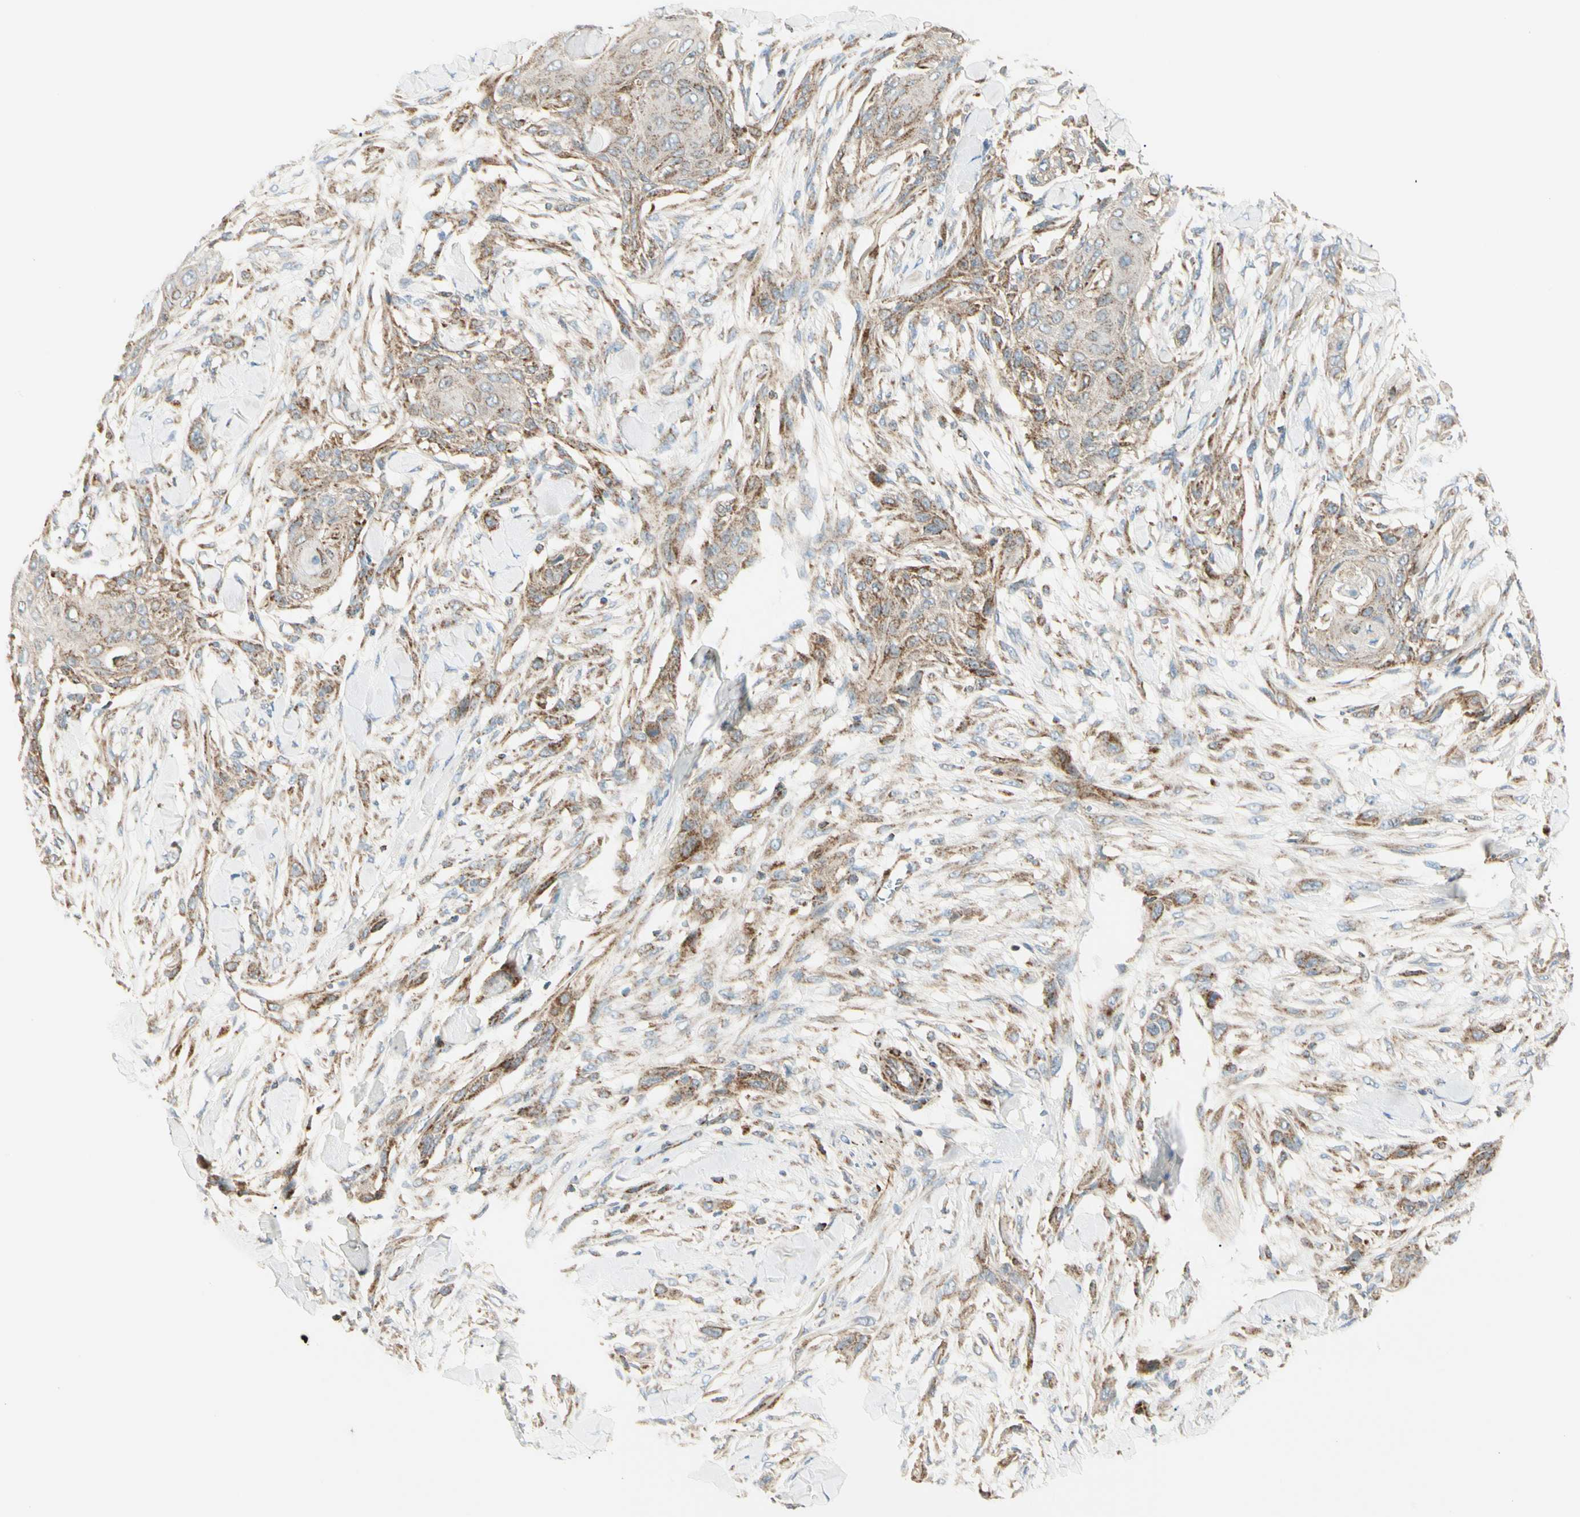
{"staining": {"intensity": "moderate", "quantity": ">75%", "location": "cytoplasmic/membranous"}, "tissue": "skin cancer", "cell_type": "Tumor cells", "image_type": "cancer", "snomed": [{"axis": "morphology", "description": "Squamous cell carcinoma, NOS"}, {"axis": "topography", "description": "Skin"}], "caption": "Immunohistochemical staining of human skin squamous cell carcinoma demonstrates moderate cytoplasmic/membranous protein staining in about >75% of tumor cells.", "gene": "TBC1D10A", "patient": {"sex": "female", "age": 59}}